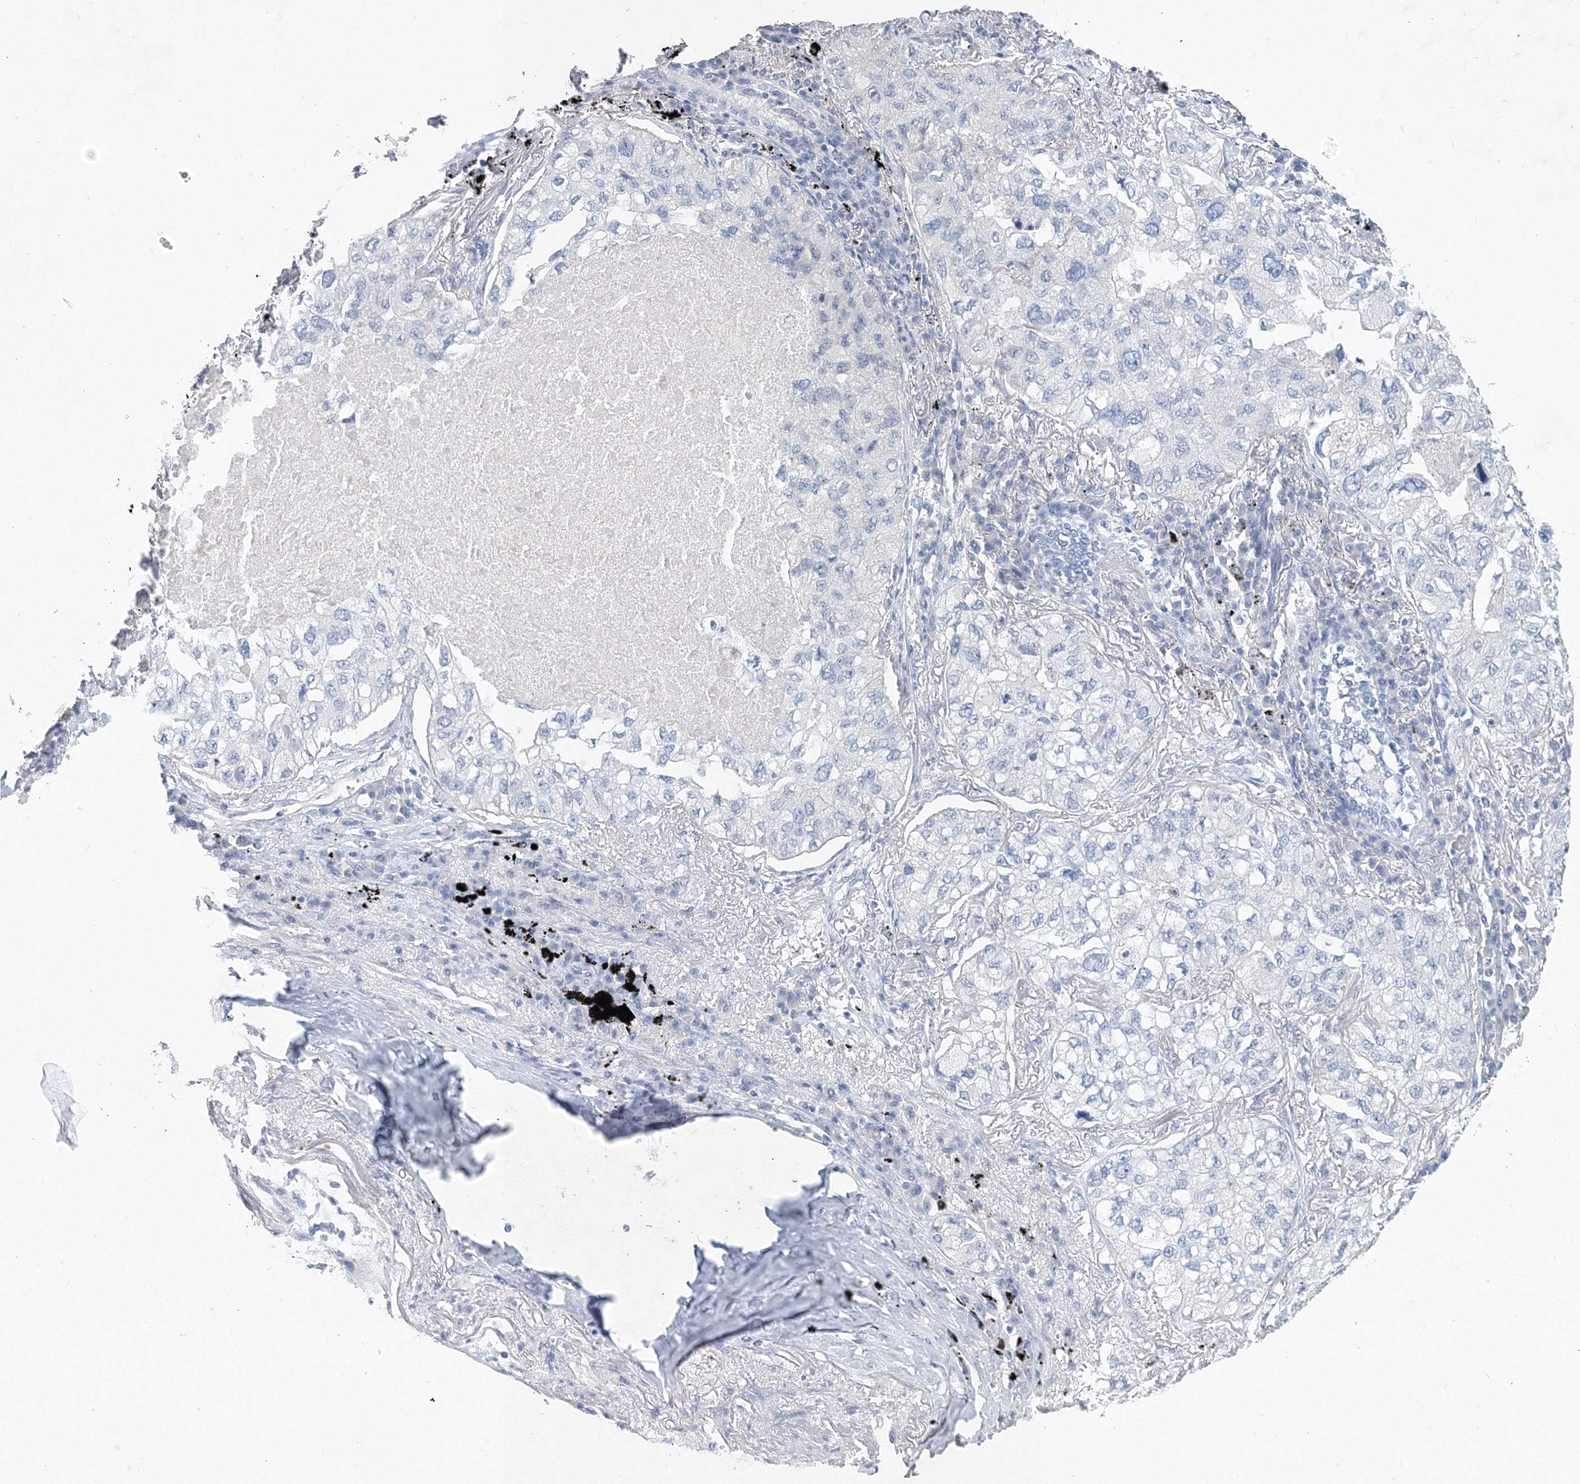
{"staining": {"intensity": "negative", "quantity": "none", "location": "none"}, "tissue": "lung cancer", "cell_type": "Tumor cells", "image_type": "cancer", "snomed": [{"axis": "morphology", "description": "Adenocarcinoma, NOS"}, {"axis": "topography", "description": "Lung"}], "caption": "A photomicrograph of human lung cancer is negative for staining in tumor cells.", "gene": "OSBPL6", "patient": {"sex": "male", "age": 65}}